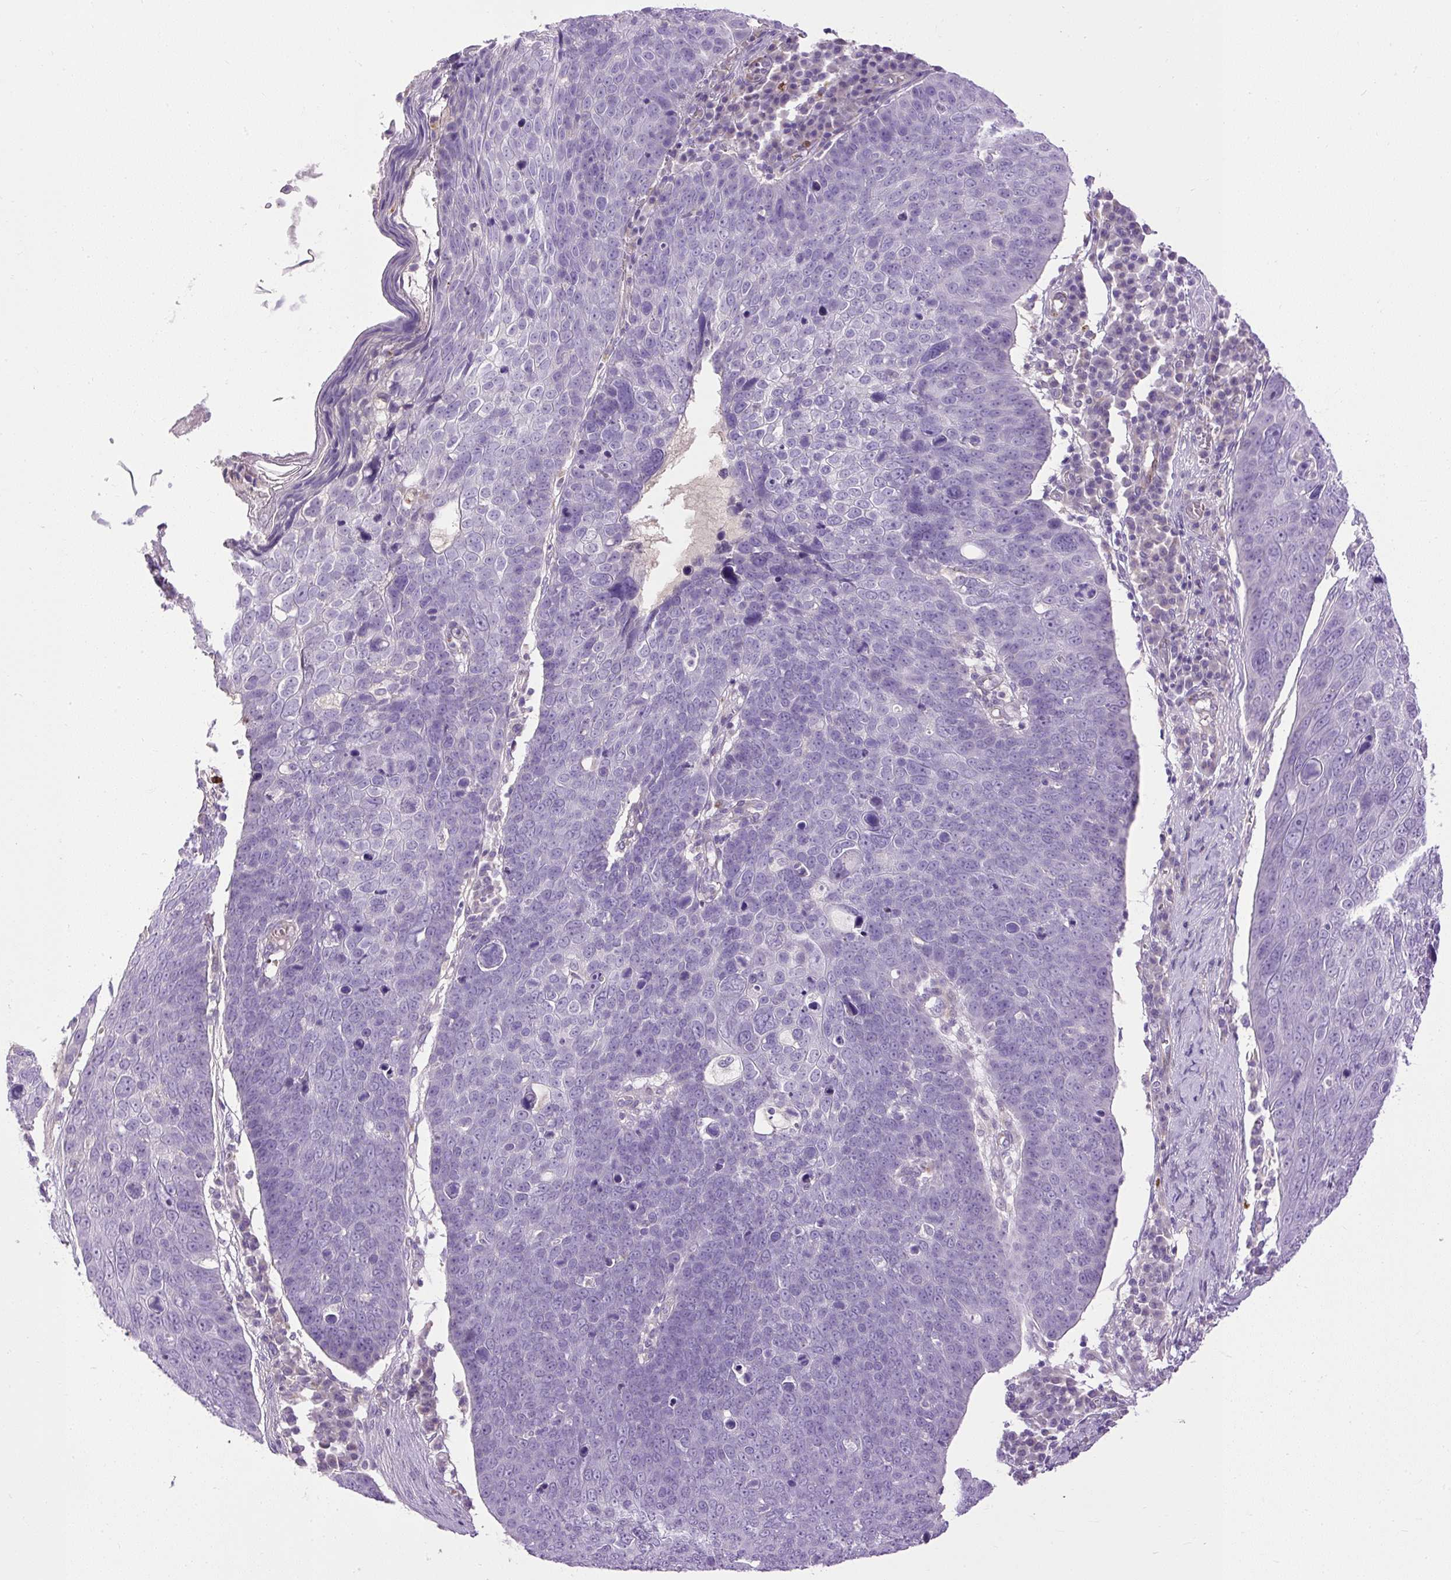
{"staining": {"intensity": "negative", "quantity": "none", "location": "none"}, "tissue": "skin cancer", "cell_type": "Tumor cells", "image_type": "cancer", "snomed": [{"axis": "morphology", "description": "Squamous cell carcinoma, NOS"}, {"axis": "topography", "description": "Skin"}], "caption": "High magnification brightfield microscopy of squamous cell carcinoma (skin) stained with DAB (3,3'-diaminobenzidine) (brown) and counterstained with hematoxylin (blue): tumor cells show no significant positivity. (Stains: DAB immunohistochemistry (IHC) with hematoxylin counter stain, Microscopy: brightfield microscopy at high magnification).", "gene": "VWA7", "patient": {"sex": "male", "age": 71}}